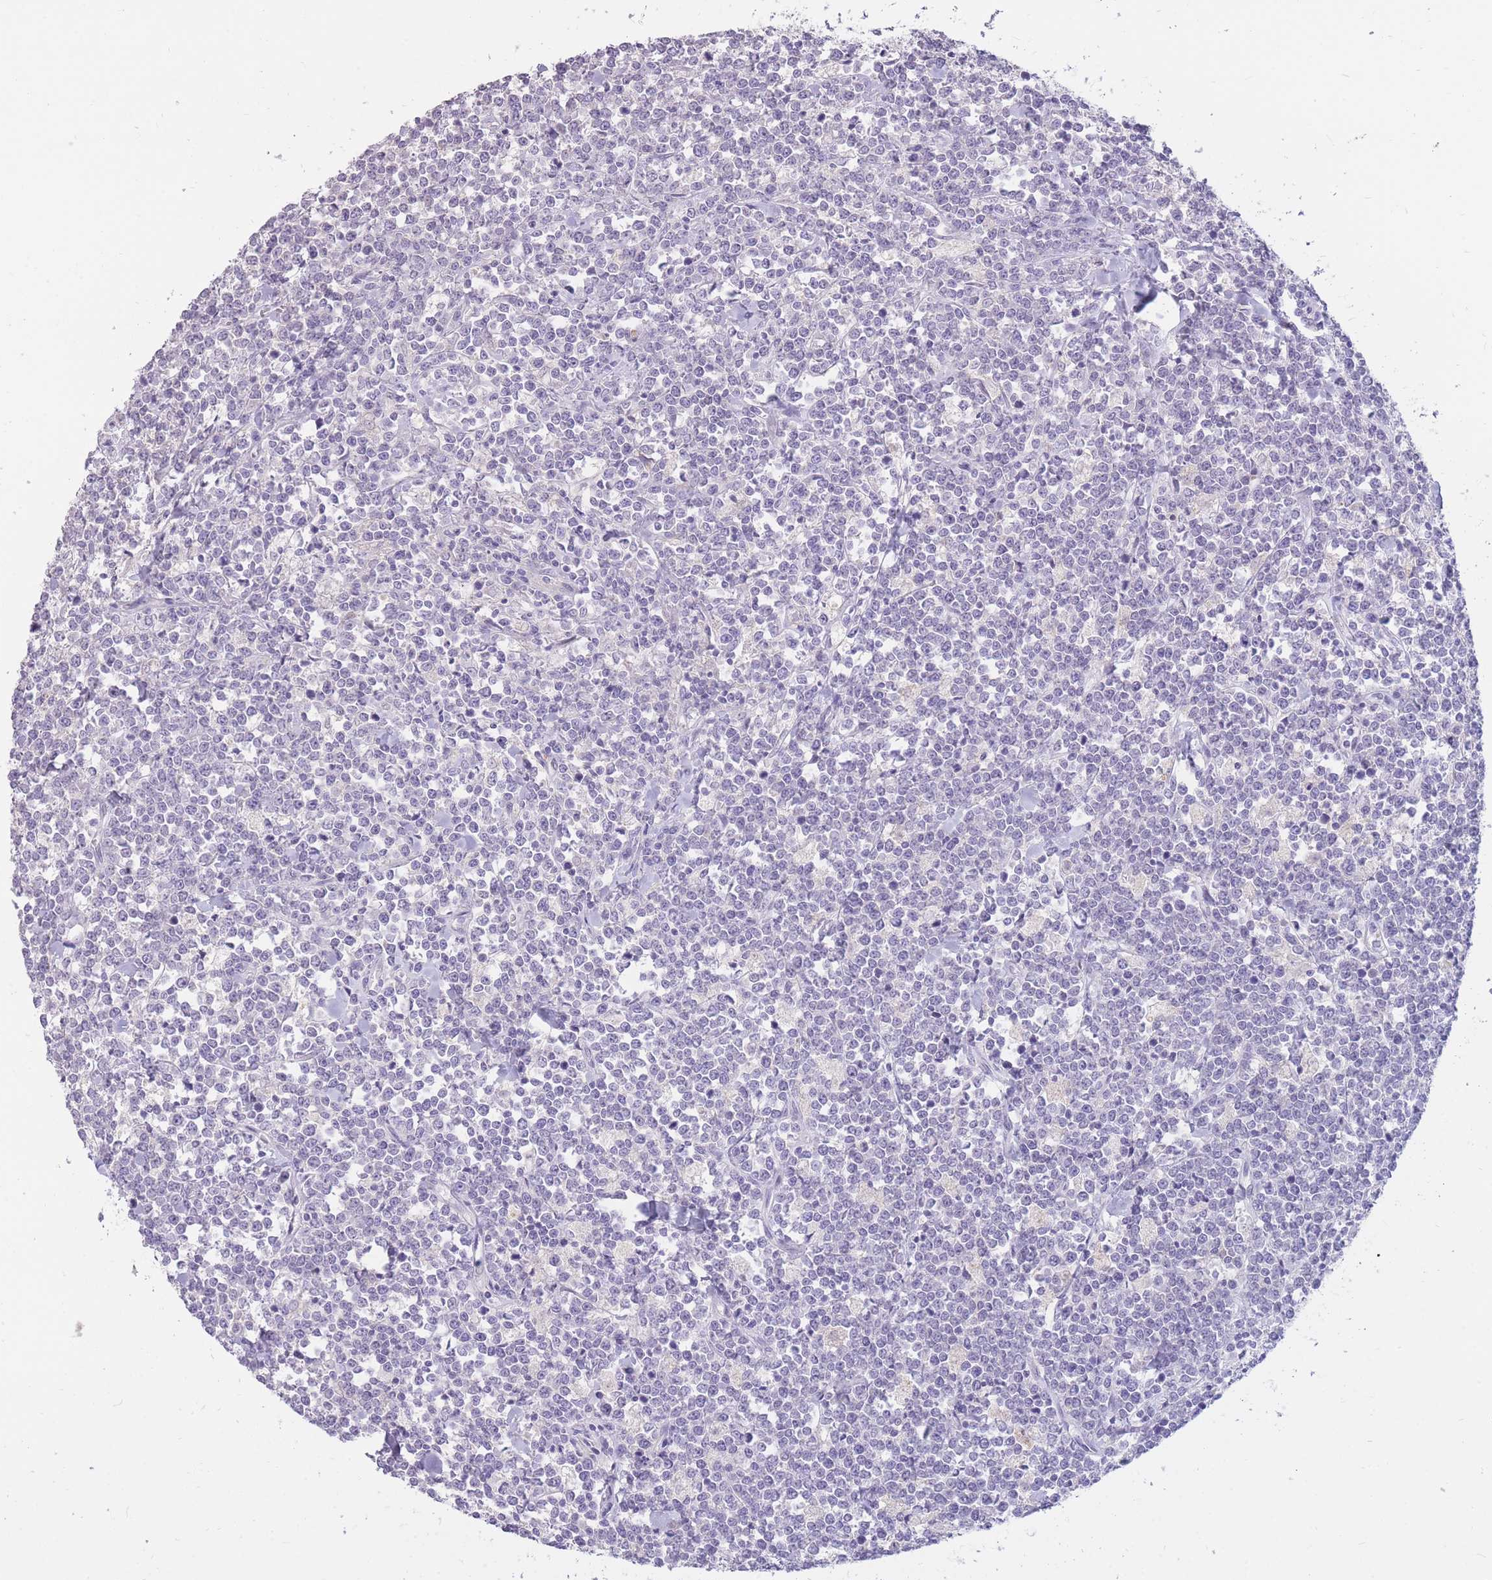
{"staining": {"intensity": "negative", "quantity": "none", "location": "none"}, "tissue": "lymphoma", "cell_type": "Tumor cells", "image_type": "cancer", "snomed": [{"axis": "morphology", "description": "Malignant lymphoma, non-Hodgkin's type, High grade"}, {"axis": "topography", "description": "Small intestine"}, {"axis": "topography", "description": "Colon"}], "caption": "A high-resolution histopathology image shows immunohistochemistry staining of malignant lymphoma, non-Hodgkin's type (high-grade), which exhibits no significant staining in tumor cells. The staining is performed using DAB (3,3'-diaminobenzidine) brown chromogen with nuclei counter-stained in using hematoxylin.", "gene": "RNF170", "patient": {"sex": "male", "age": 8}}